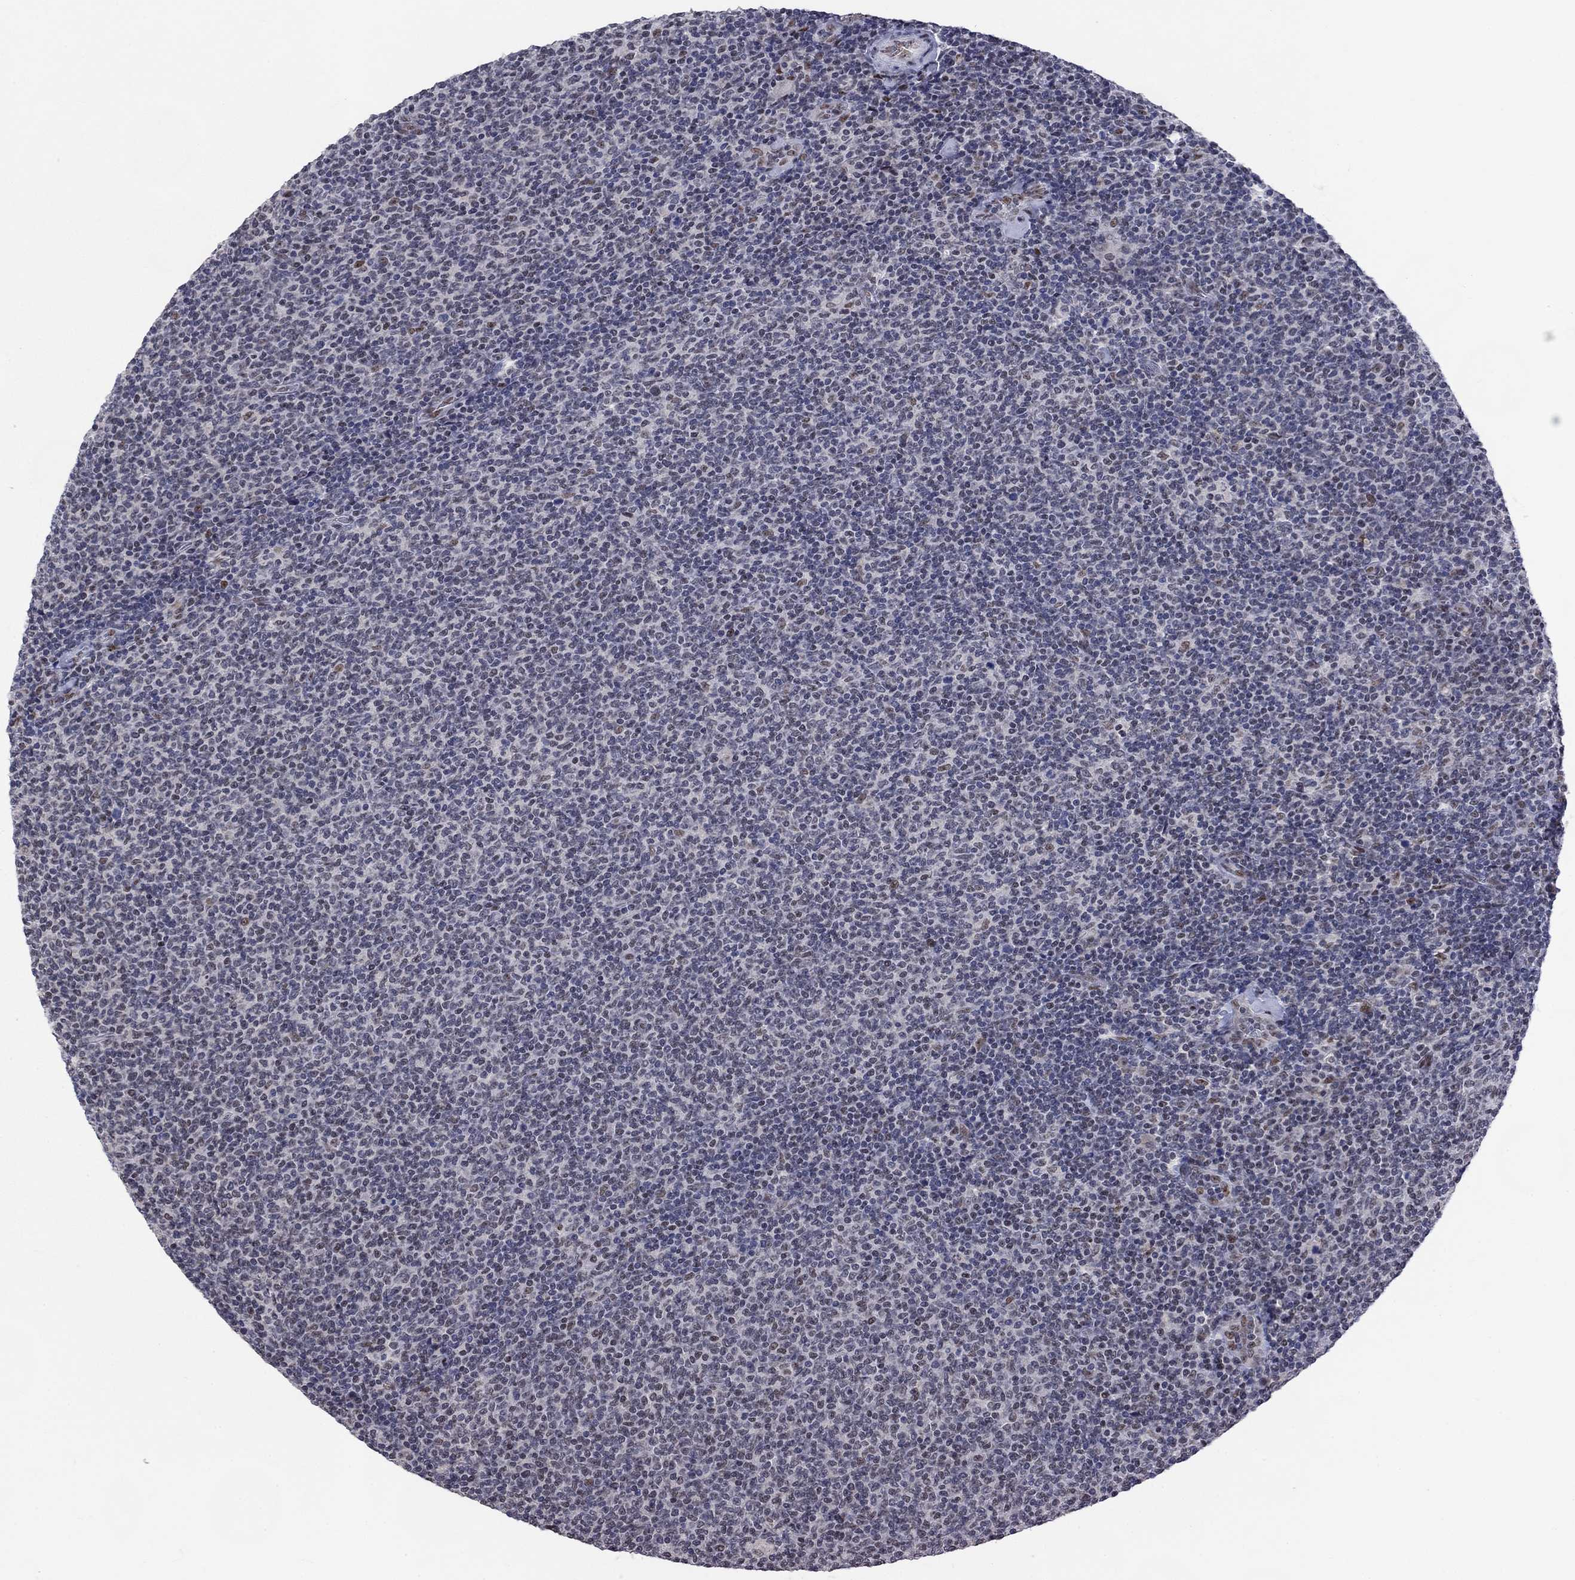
{"staining": {"intensity": "negative", "quantity": "none", "location": "none"}, "tissue": "lymphoma", "cell_type": "Tumor cells", "image_type": "cancer", "snomed": [{"axis": "morphology", "description": "Malignant lymphoma, non-Hodgkin's type, Low grade"}, {"axis": "topography", "description": "Lymph node"}], "caption": "An image of lymphoma stained for a protein demonstrates no brown staining in tumor cells.", "gene": "HTN1", "patient": {"sex": "male", "age": 52}}